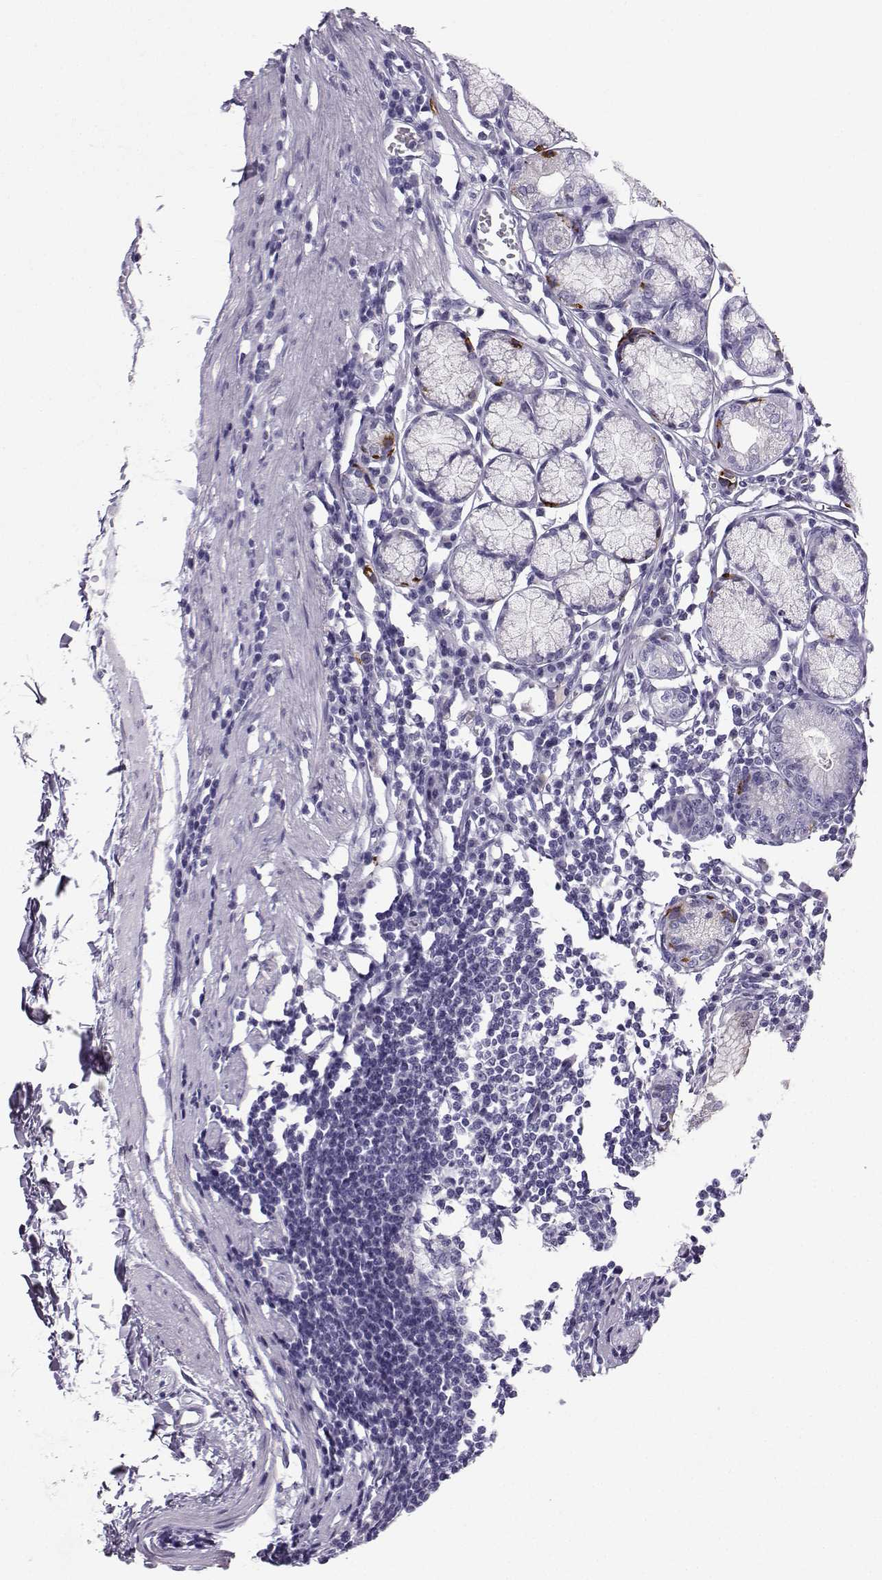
{"staining": {"intensity": "strong", "quantity": "<25%", "location": "cytoplasmic/membranous"}, "tissue": "stomach", "cell_type": "Glandular cells", "image_type": "normal", "snomed": [{"axis": "morphology", "description": "Normal tissue, NOS"}, {"axis": "topography", "description": "Stomach"}], "caption": "Protein expression analysis of unremarkable human stomach reveals strong cytoplasmic/membranous positivity in approximately <25% of glandular cells. Nuclei are stained in blue.", "gene": "ZBTB8B", "patient": {"sex": "male", "age": 55}}